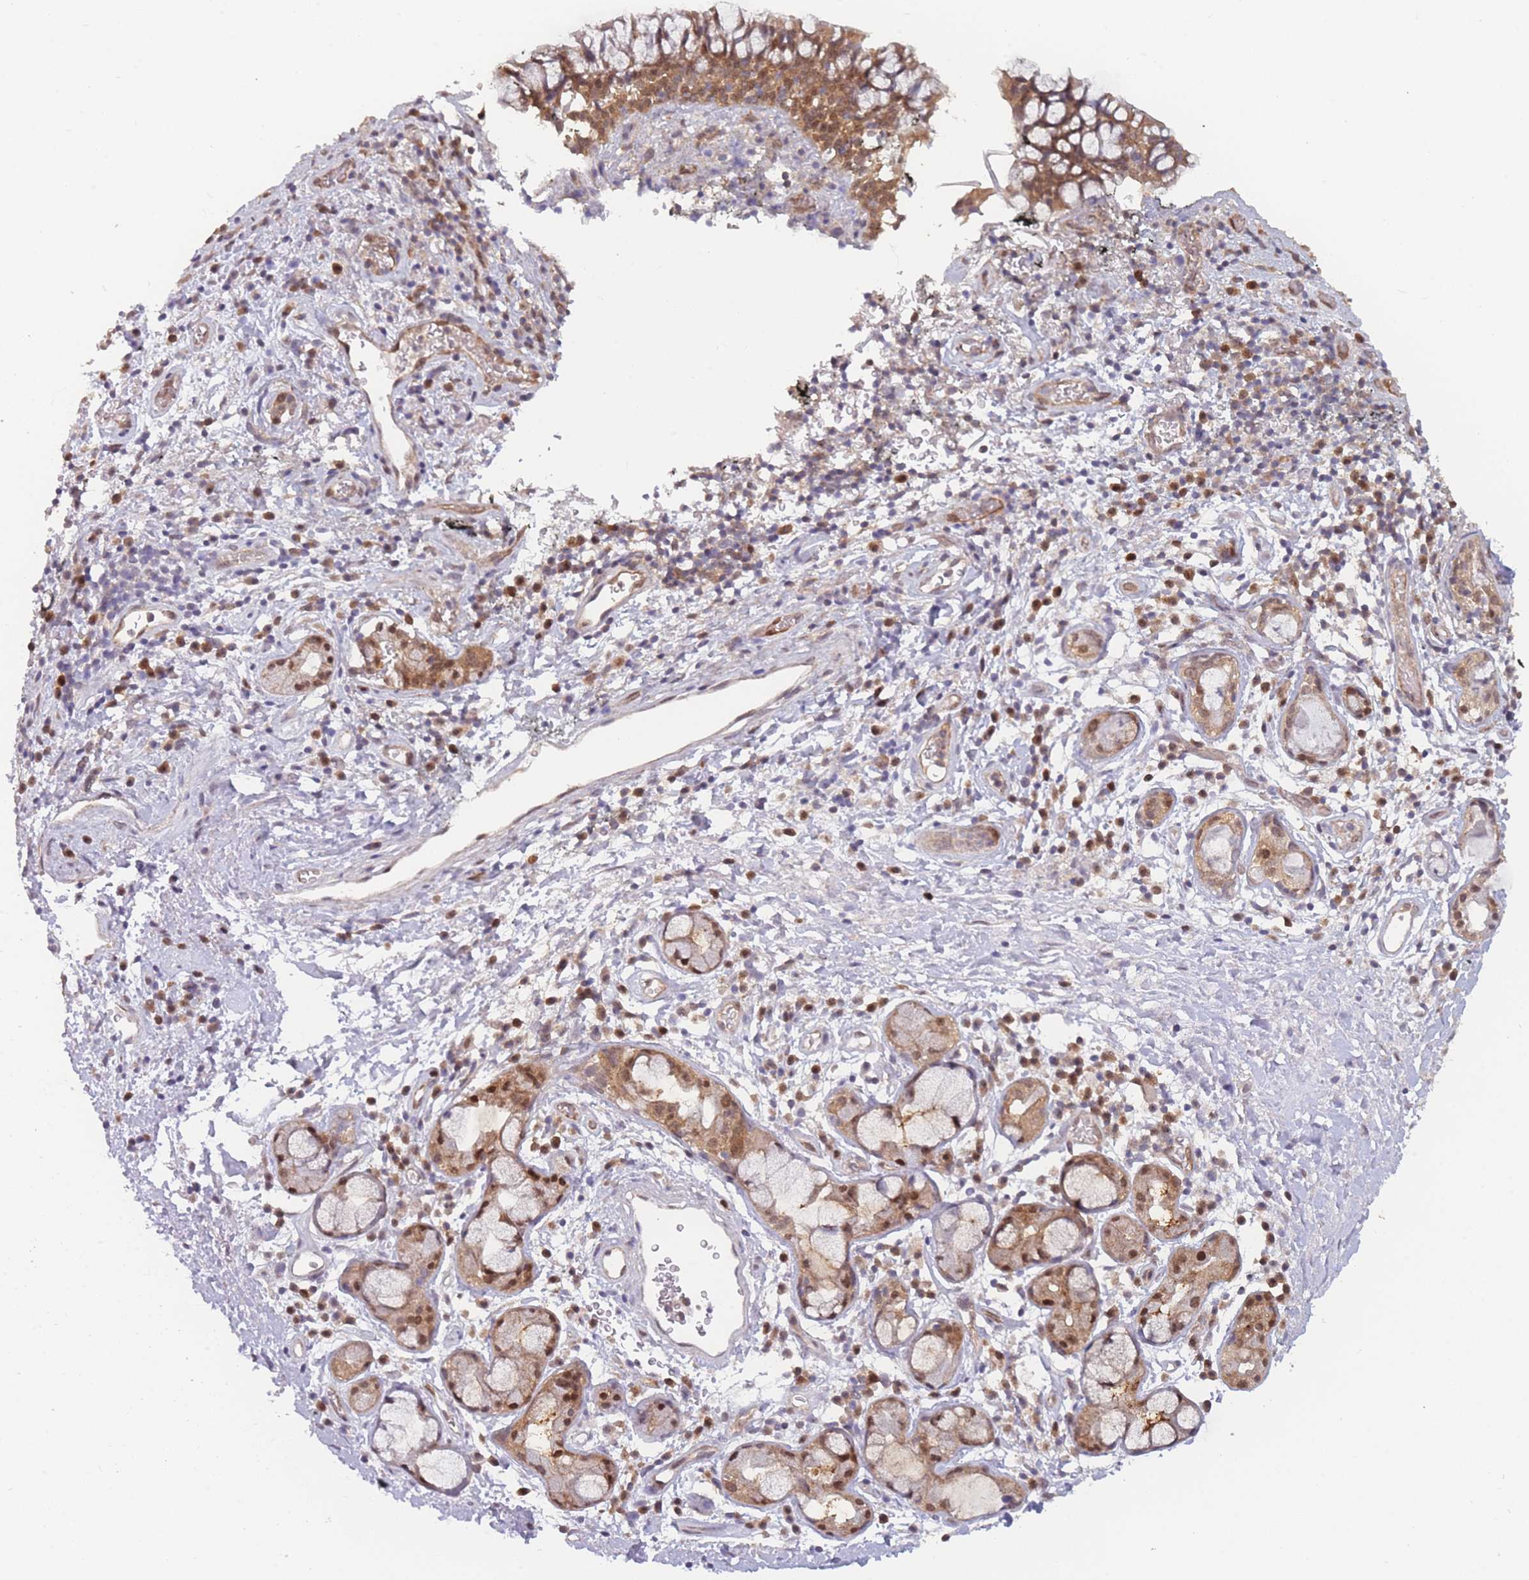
{"staining": {"intensity": "strong", "quantity": ">75%", "location": "cytoplasmic/membranous,nuclear"}, "tissue": "nasopharynx", "cell_type": "Respiratory epithelial cells", "image_type": "normal", "snomed": [{"axis": "morphology", "description": "Normal tissue, NOS"}, {"axis": "morphology", "description": "Squamous cell carcinoma, NOS"}, {"axis": "topography", "description": "Nasopharynx"}, {"axis": "topography", "description": "Head-Neck"}], "caption": "The image displays immunohistochemical staining of benign nasopharynx. There is strong cytoplasmic/membranous,nuclear positivity is present in about >75% of respiratory epithelial cells. Immunohistochemistry (ihc) stains the protein of interest in brown and the nuclei are stained blue.", "gene": "MRI1", "patient": {"sex": "male", "age": 85}}